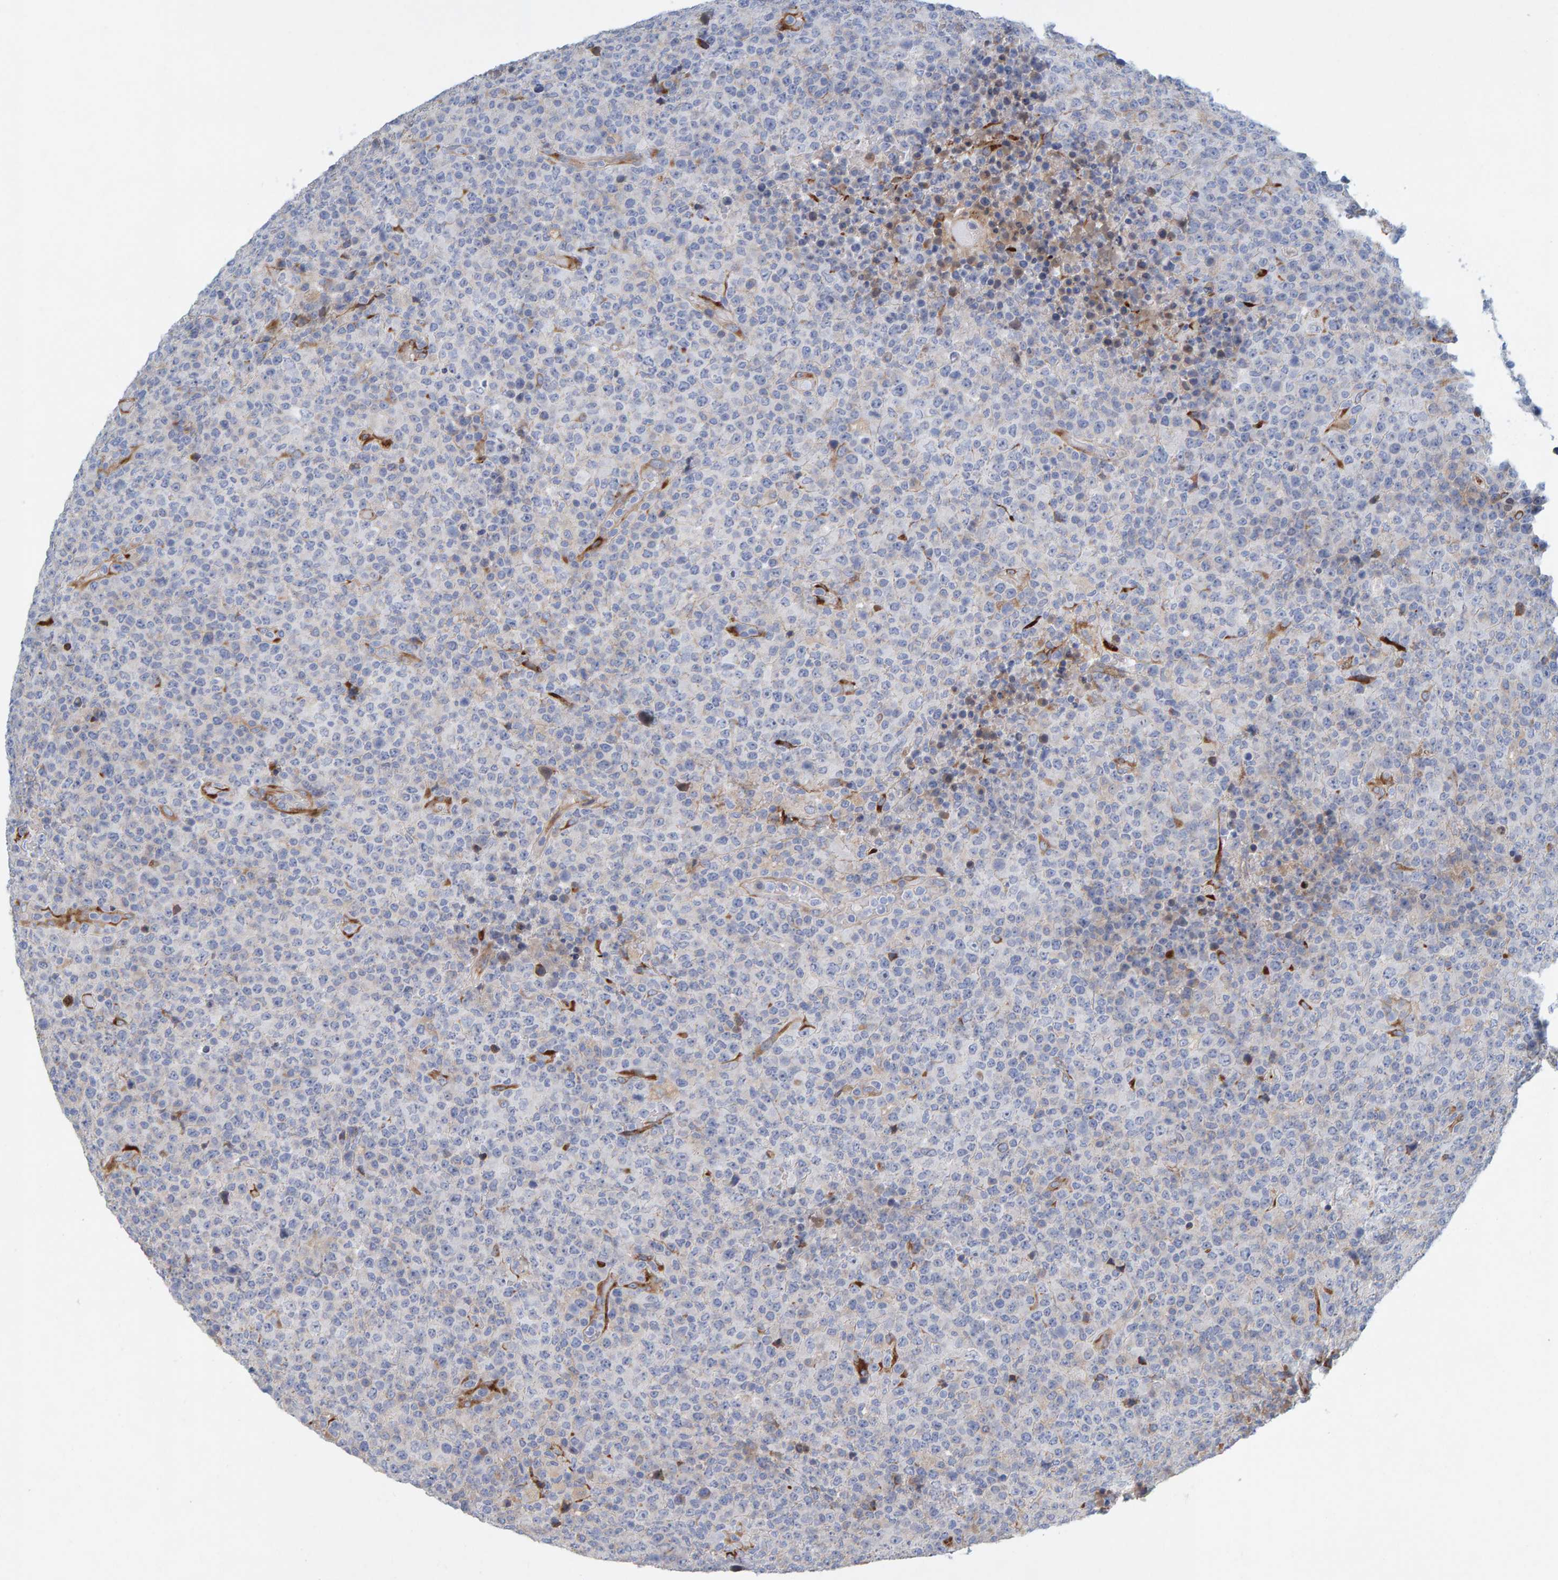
{"staining": {"intensity": "negative", "quantity": "none", "location": "none"}, "tissue": "lymphoma", "cell_type": "Tumor cells", "image_type": "cancer", "snomed": [{"axis": "morphology", "description": "Malignant lymphoma, non-Hodgkin's type, High grade"}, {"axis": "topography", "description": "Lymph node"}], "caption": "This is an IHC photomicrograph of malignant lymphoma, non-Hodgkin's type (high-grade). There is no staining in tumor cells.", "gene": "MMP16", "patient": {"sex": "male", "age": 13}}